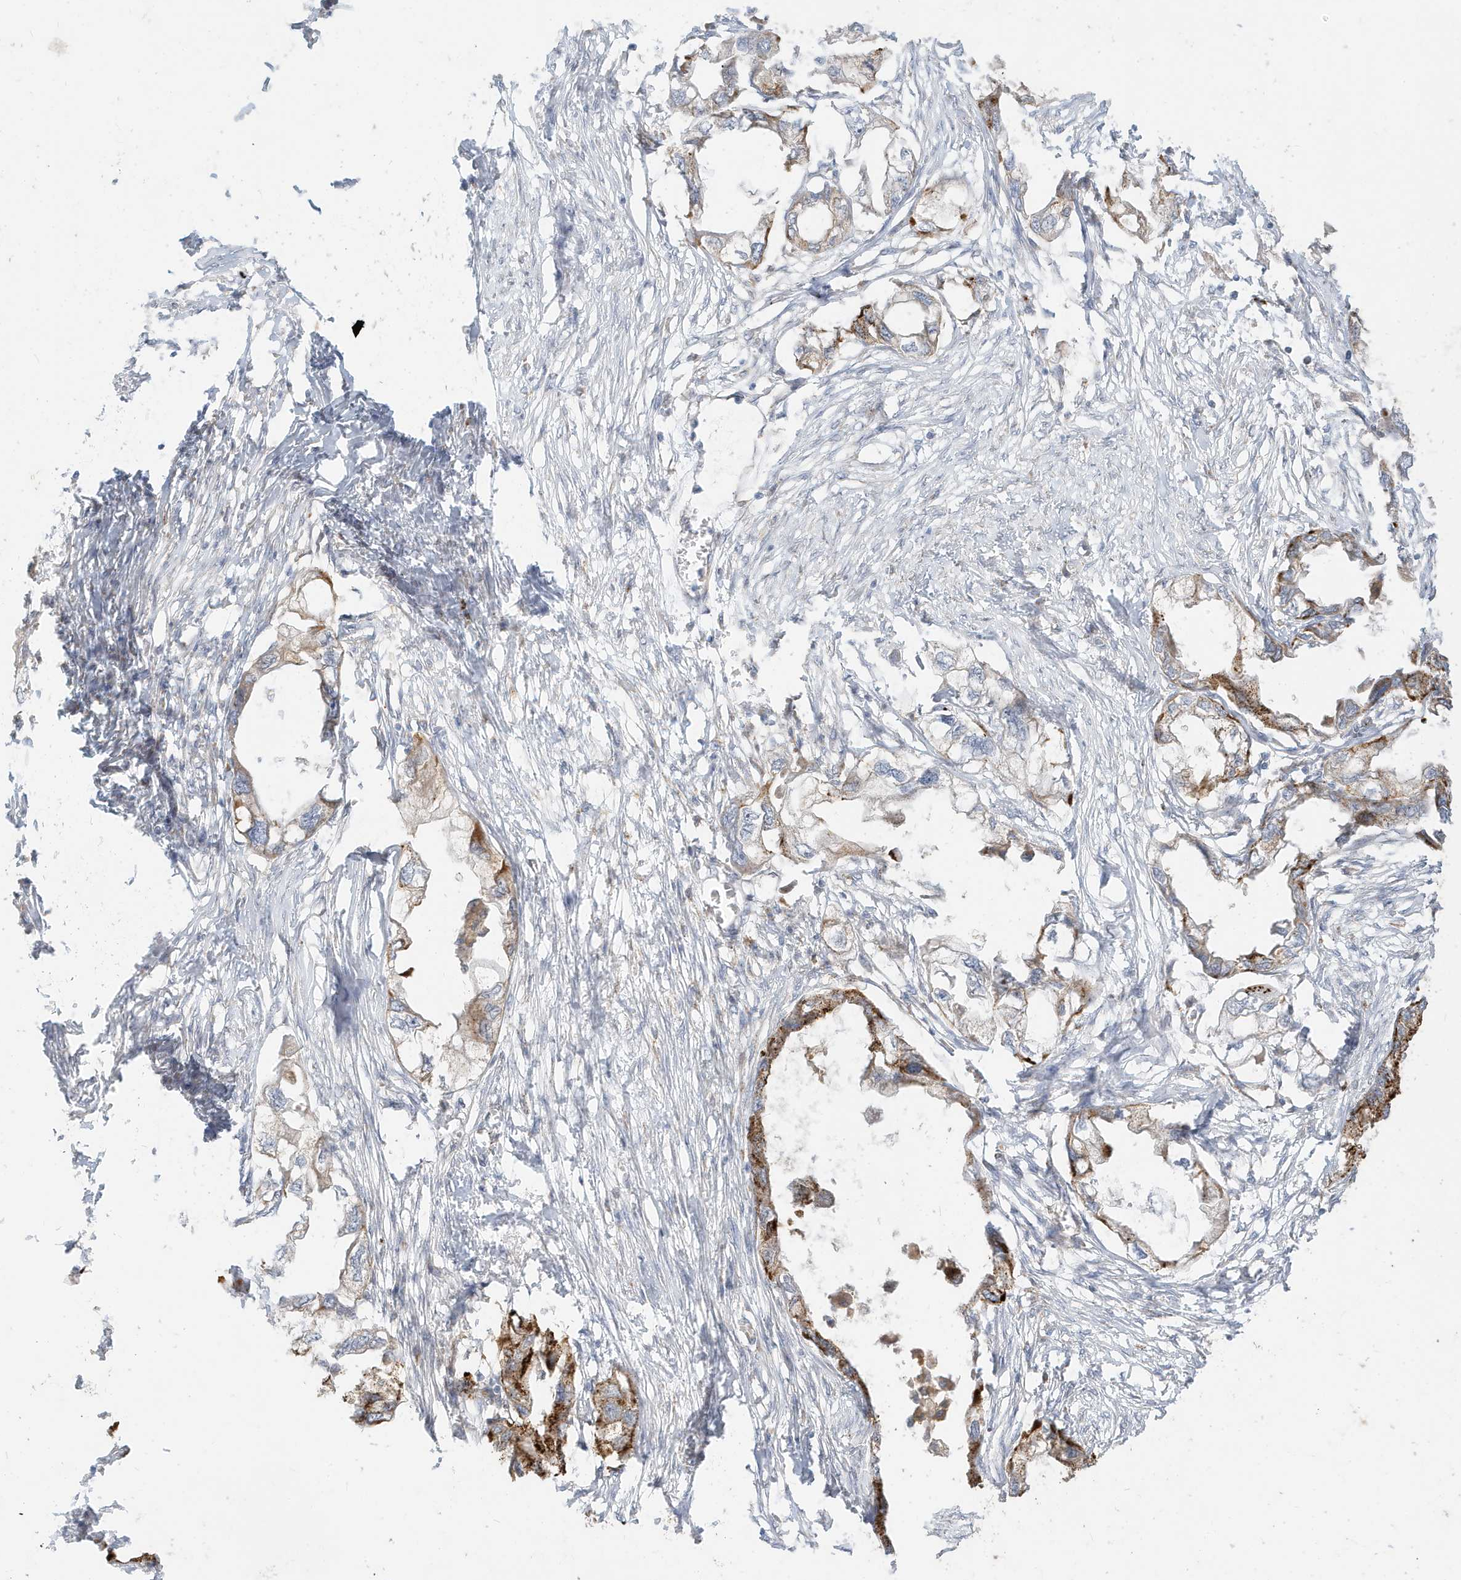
{"staining": {"intensity": "strong", "quantity": "25%-75%", "location": "cytoplasmic/membranous"}, "tissue": "endometrial cancer", "cell_type": "Tumor cells", "image_type": "cancer", "snomed": [{"axis": "morphology", "description": "Adenocarcinoma, NOS"}, {"axis": "morphology", "description": "Adenocarcinoma, metastatic, NOS"}, {"axis": "topography", "description": "Adipose tissue"}, {"axis": "topography", "description": "Endometrium"}], "caption": "Tumor cells exhibit high levels of strong cytoplasmic/membranous staining in about 25%-75% of cells in human endometrial cancer.", "gene": "MCOLN1", "patient": {"sex": "female", "age": 67}}